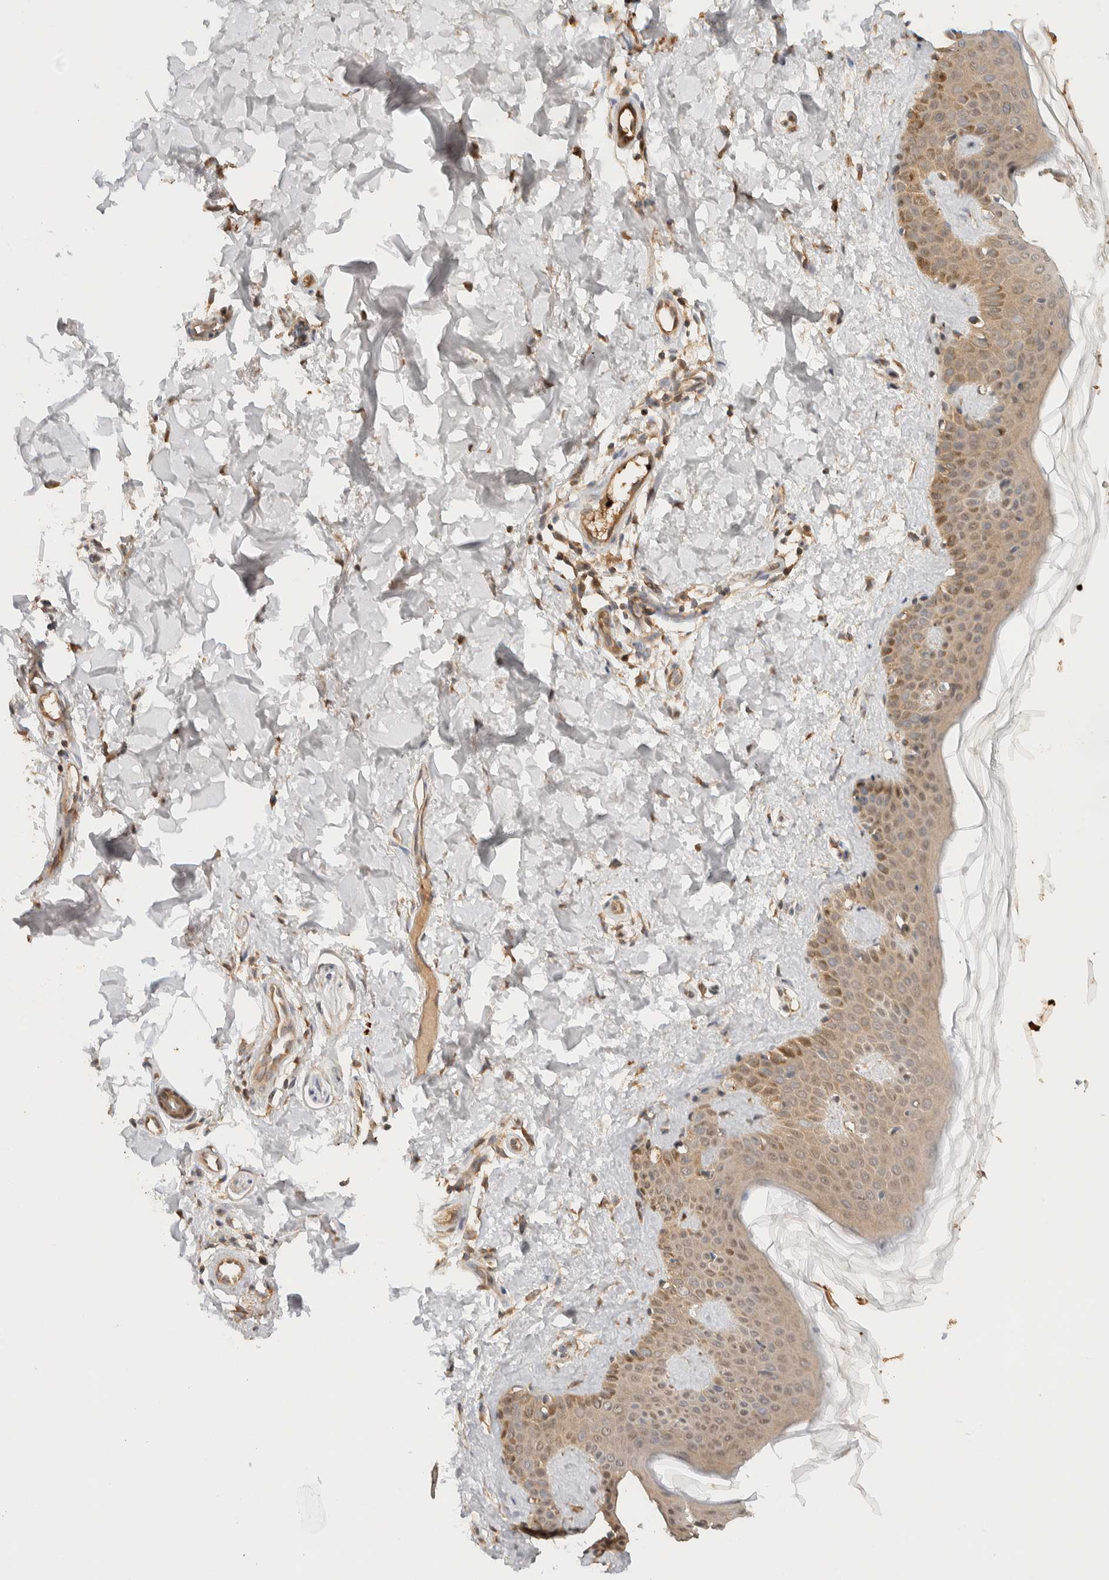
{"staining": {"intensity": "moderate", "quantity": ">75%", "location": "cytoplasmic/membranous"}, "tissue": "skin", "cell_type": "Fibroblasts", "image_type": "normal", "snomed": [{"axis": "morphology", "description": "Normal tissue, NOS"}, {"axis": "topography", "description": "Skin"}], "caption": "Immunohistochemical staining of unremarkable human skin exhibits medium levels of moderate cytoplasmic/membranous expression in about >75% of fibroblasts. (Brightfield microscopy of DAB IHC at high magnification).", "gene": "TTI2", "patient": {"sex": "male", "age": 67}}